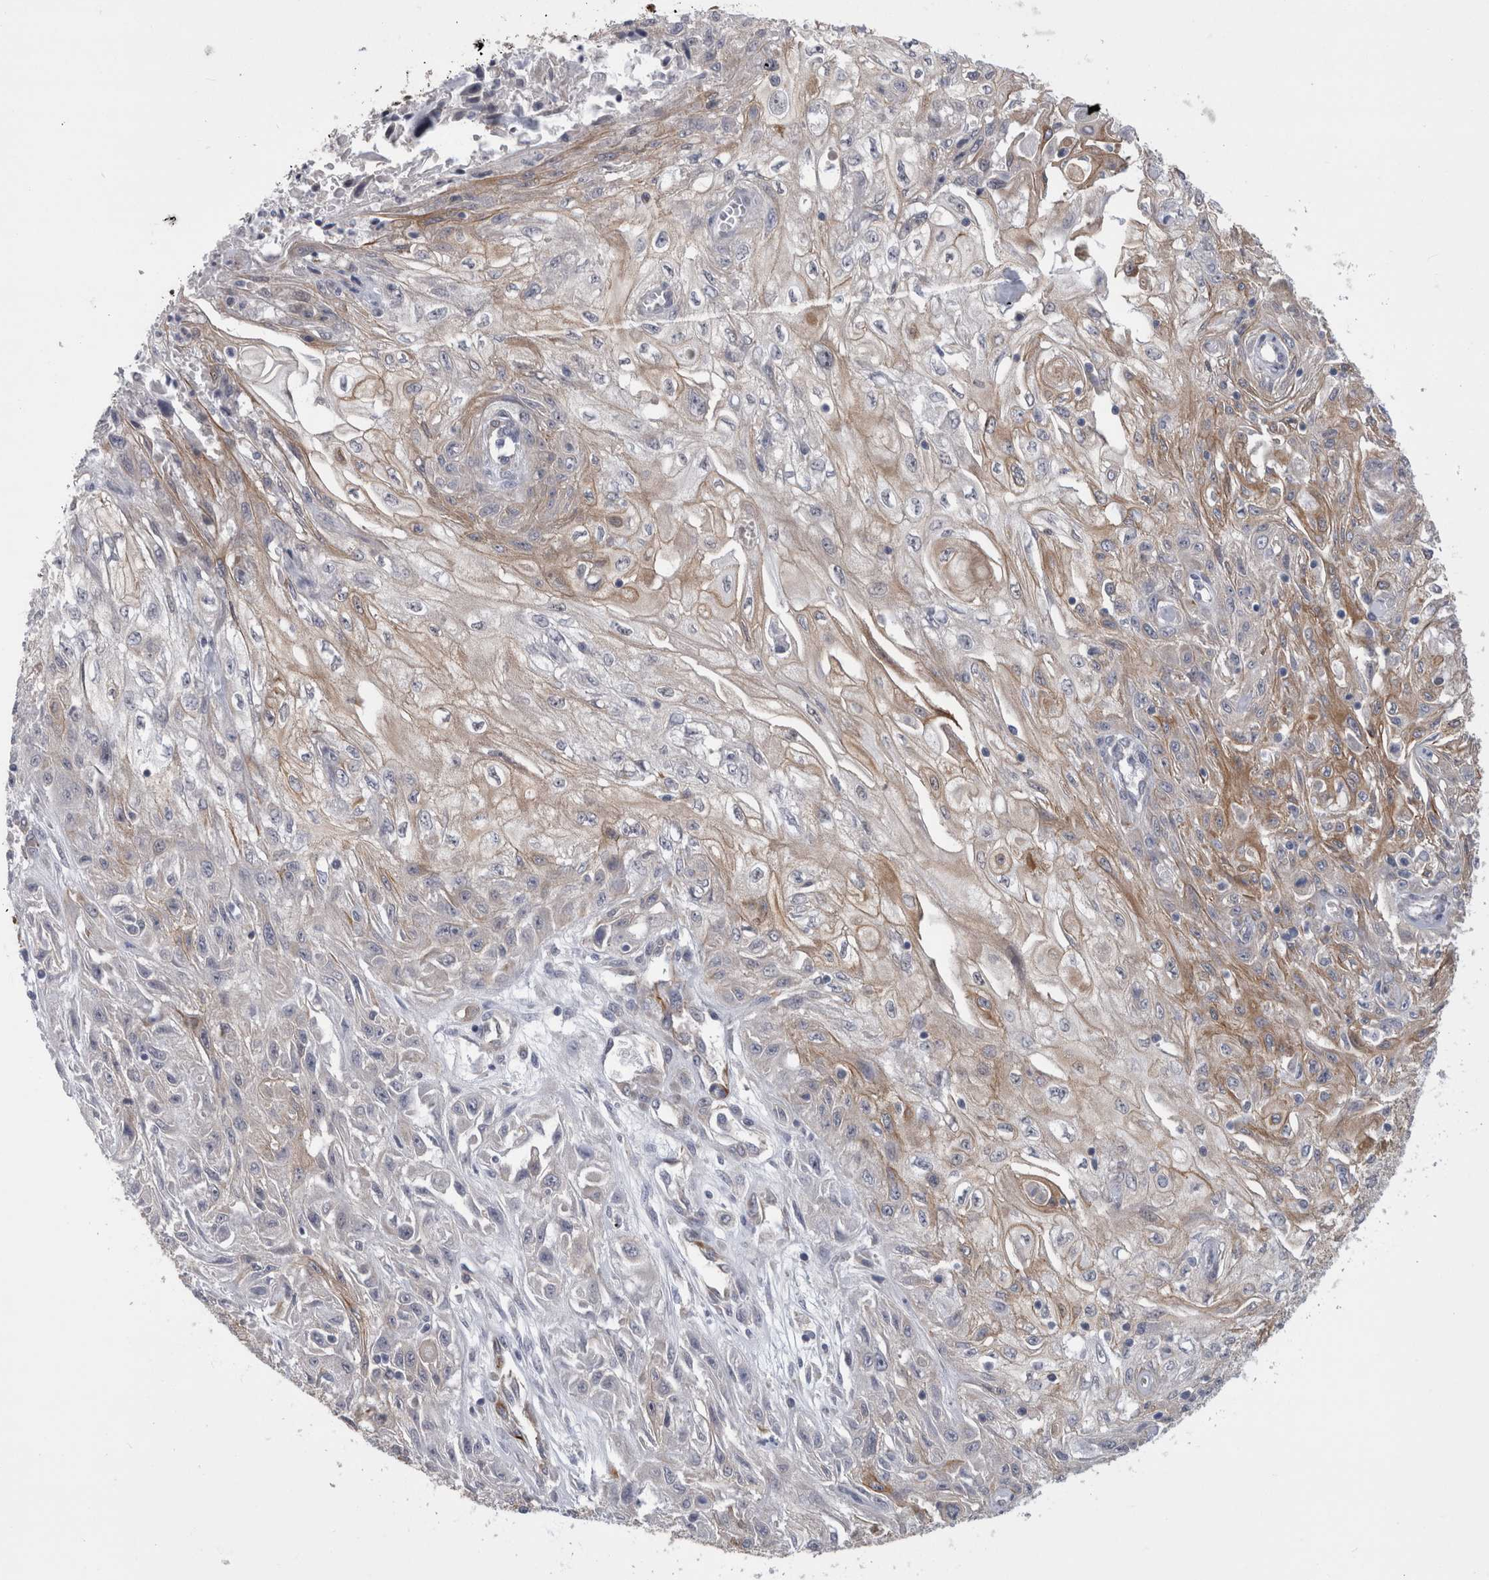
{"staining": {"intensity": "moderate", "quantity": "25%-75%", "location": "cytoplasmic/membranous"}, "tissue": "skin cancer", "cell_type": "Tumor cells", "image_type": "cancer", "snomed": [{"axis": "morphology", "description": "Squamous cell carcinoma, NOS"}, {"axis": "morphology", "description": "Squamous cell carcinoma, metastatic, NOS"}, {"axis": "topography", "description": "Skin"}, {"axis": "topography", "description": "Lymph node"}], "caption": "Tumor cells show medium levels of moderate cytoplasmic/membranous expression in approximately 25%-75% of cells in human metastatic squamous cell carcinoma (skin).", "gene": "FAM83H", "patient": {"sex": "male", "age": 75}}